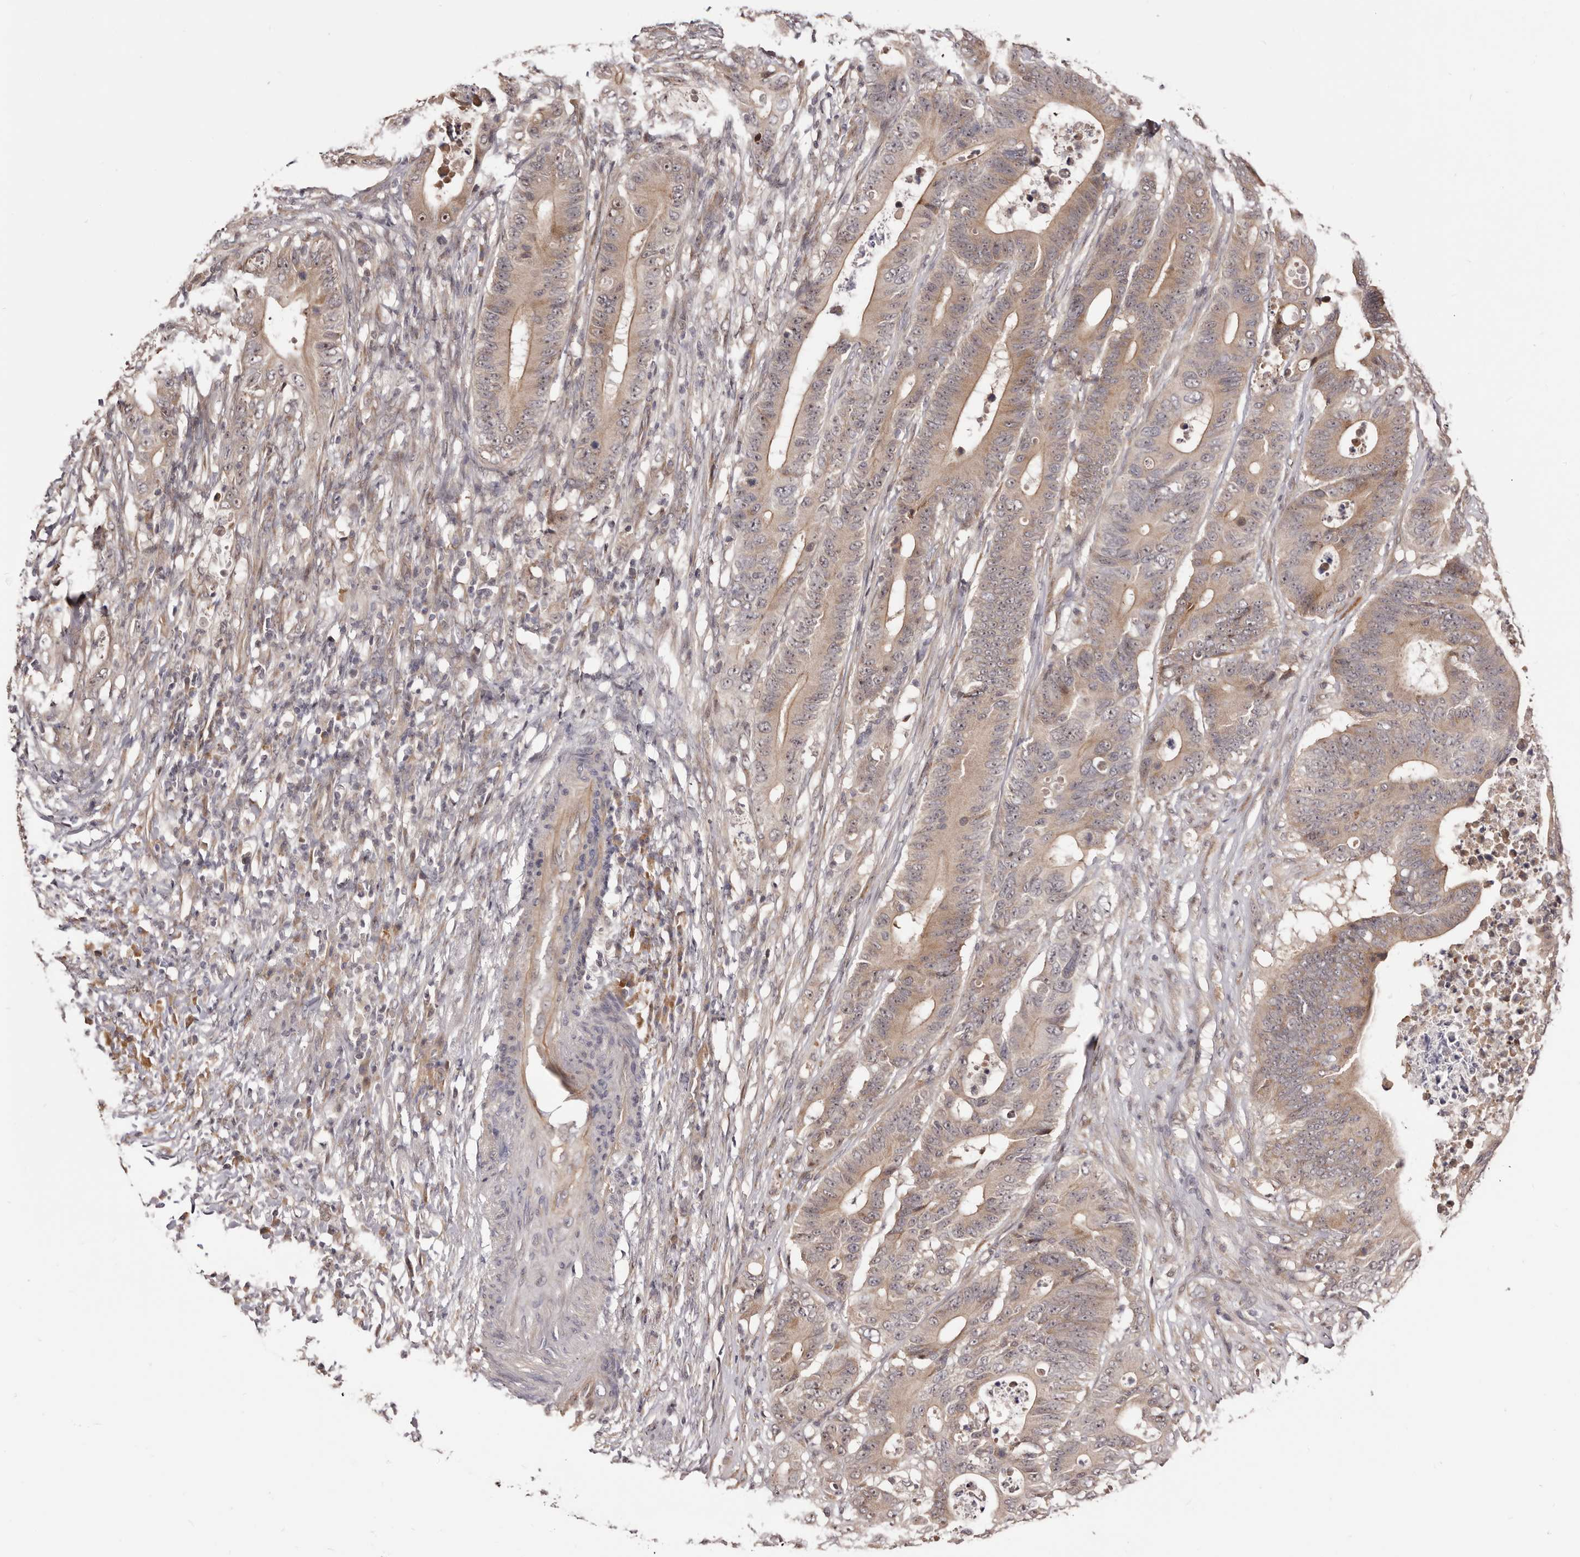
{"staining": {"intensity": "weak", "quantity": ">75%", "location": "cytoplasmic/membranous,nuclear"}, "tissue": "colorectal cancer", "cell_type": "Tumor cells", "image_type": "cancer", "snomed": [{"axis": "morphology", "description": "Adenocarcinoma, NOS"}, {"axis": "topography", "description": "Colon"}], "caption": "Protein staining of colorectal cancer tissue reveals weak cytoplasmic/membranous and nuclear positivity in approximately >75% of tumor cells.", "gene": "NOL12", "patient": {"sex": "male", "age": 83}}